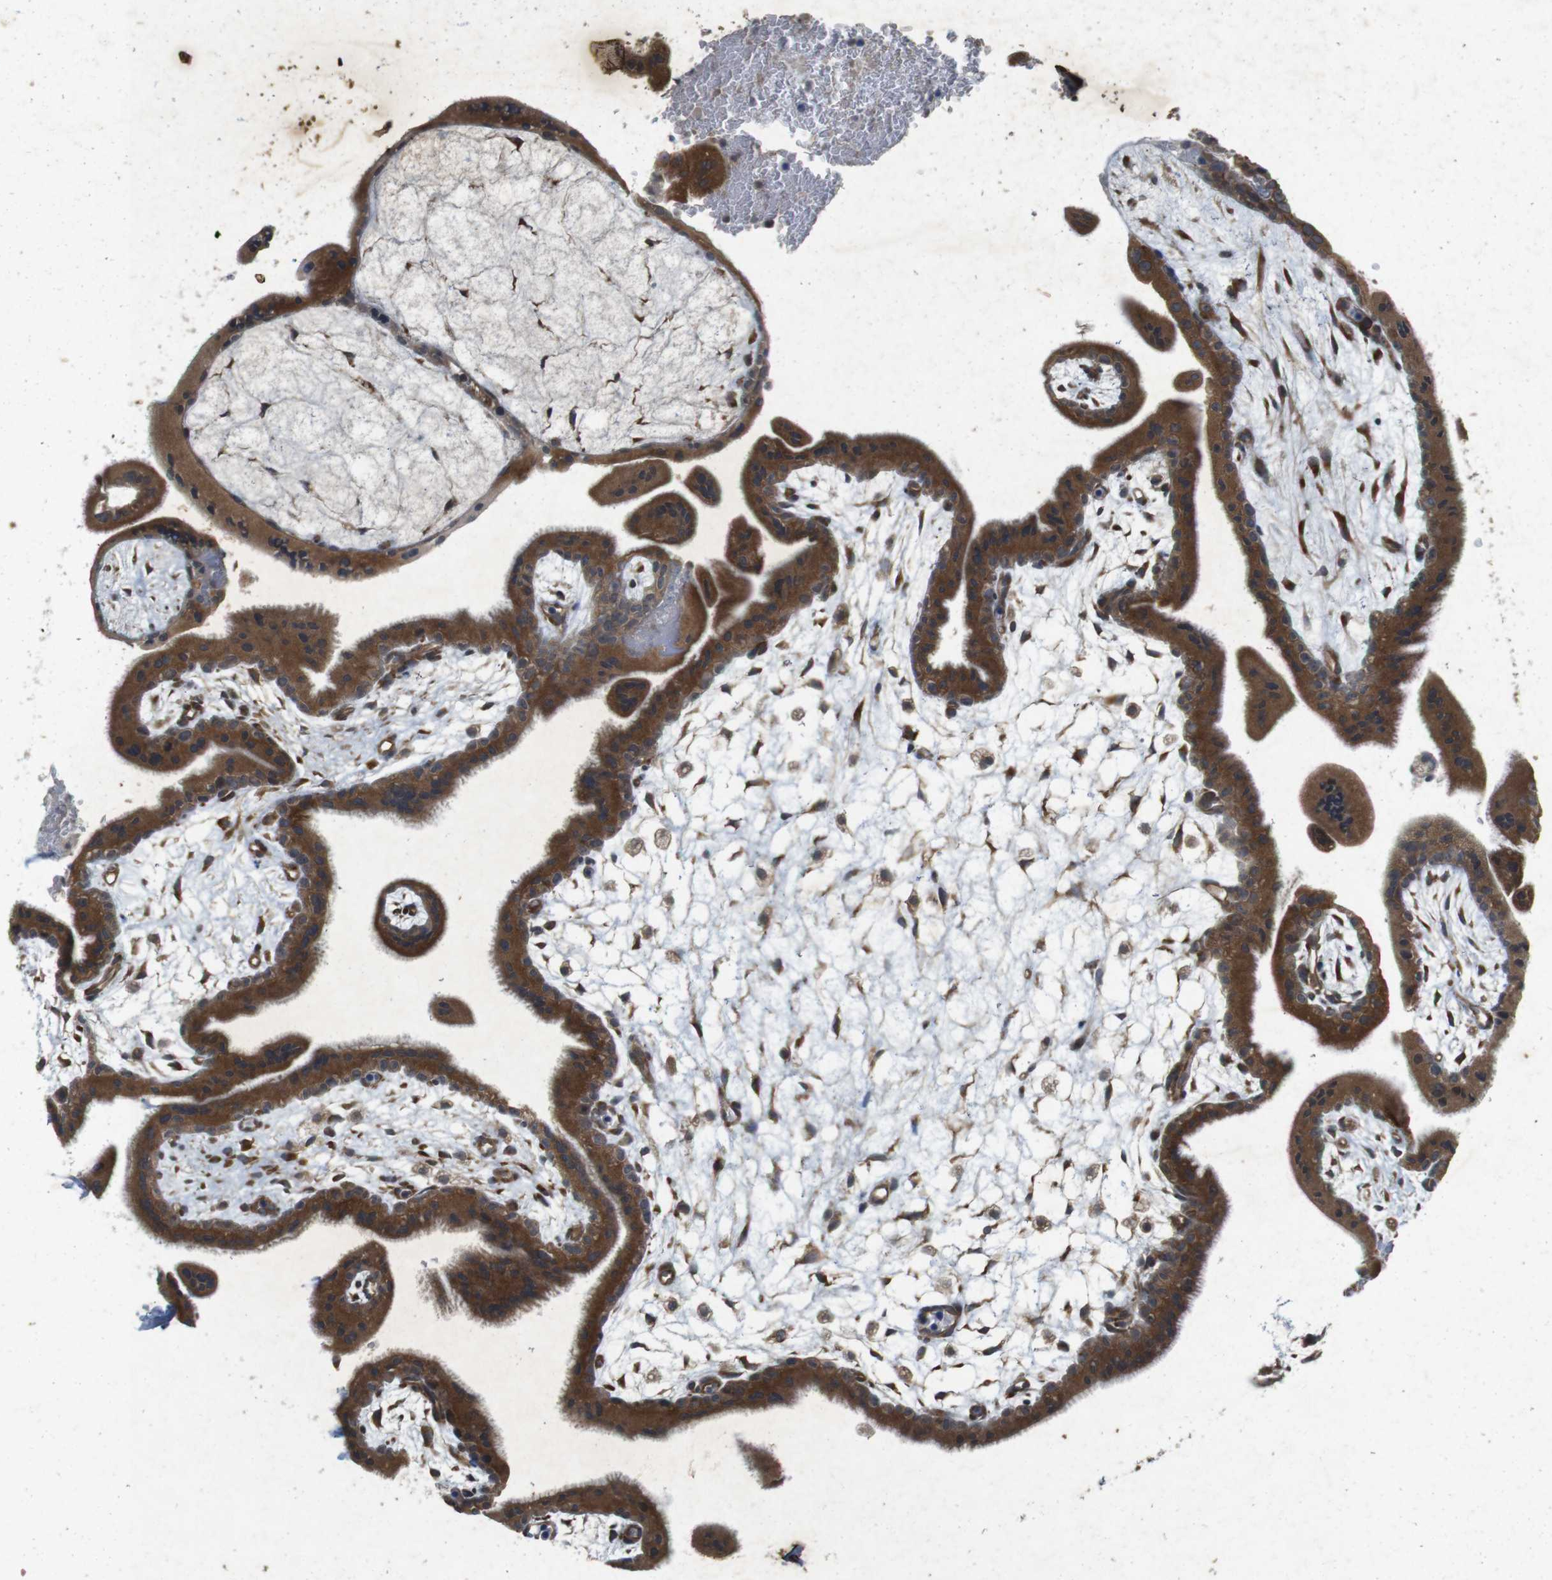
{"staining": {"intensity": "strong", "quantity": ">75%", "location": "cytoplasmic/membranous"}, "tissue": "placenta", "cell_type": "Trophoblastic cells", "image_type": "normal", "snomed": [{"axis": "morphology", "description": "Normal tissue, NOS"}, {"axis": "topography", "description": "Placenta"}], "caption": "IHC (DAB) staining of benign human placenta demonstrates strong cytoplasmic/membranous protein positivity in approximately >75% of trophoblastic cells. Nuclei are stained in blue.", "gene": "FLCN", "patient": {"sex": "female", "age": 35}}